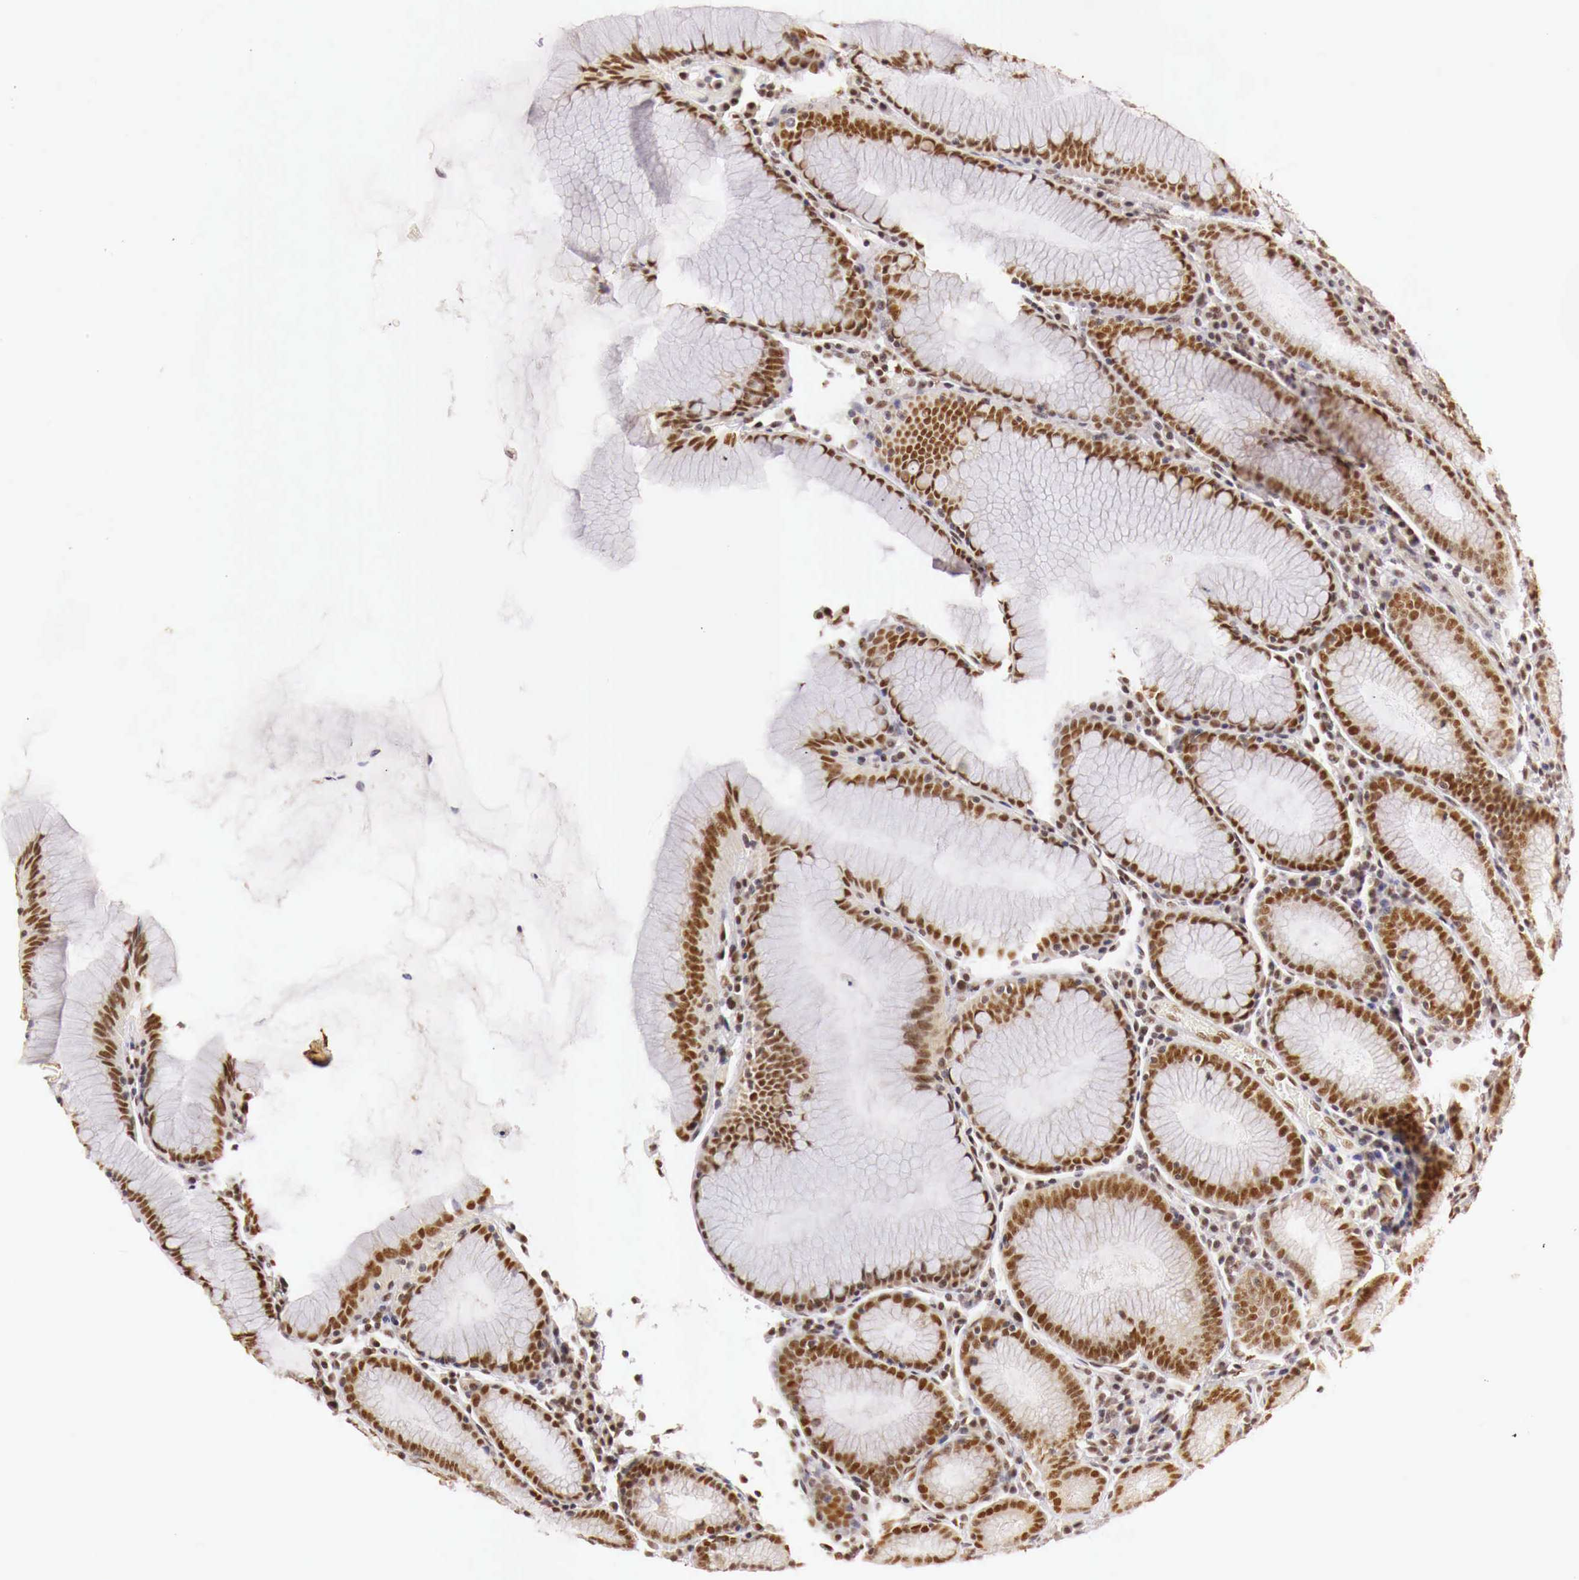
{"staining": {"intensity": "moderate", "quantity": ">75%", "location": "cytoplasmic/membranous,nuclear"}, "tissue": "stomach", "cell_type": "Glandular cells", "image_type": "normal", "snomed": [{"axis": "morphology", "description": "Normal tissue, NOS"}, {"axis": "topography", "description": "Stomach, lower"}], "caption": "Stomach stained for a protein displays moderate cytoplasmic/membranous,nuclear positivity in glandular cells. (brown staining indicates protein expression, while blue staining denotes nuclei).", "gene": "GPKOW", "patient": {"sex": "female", "age": 43}}